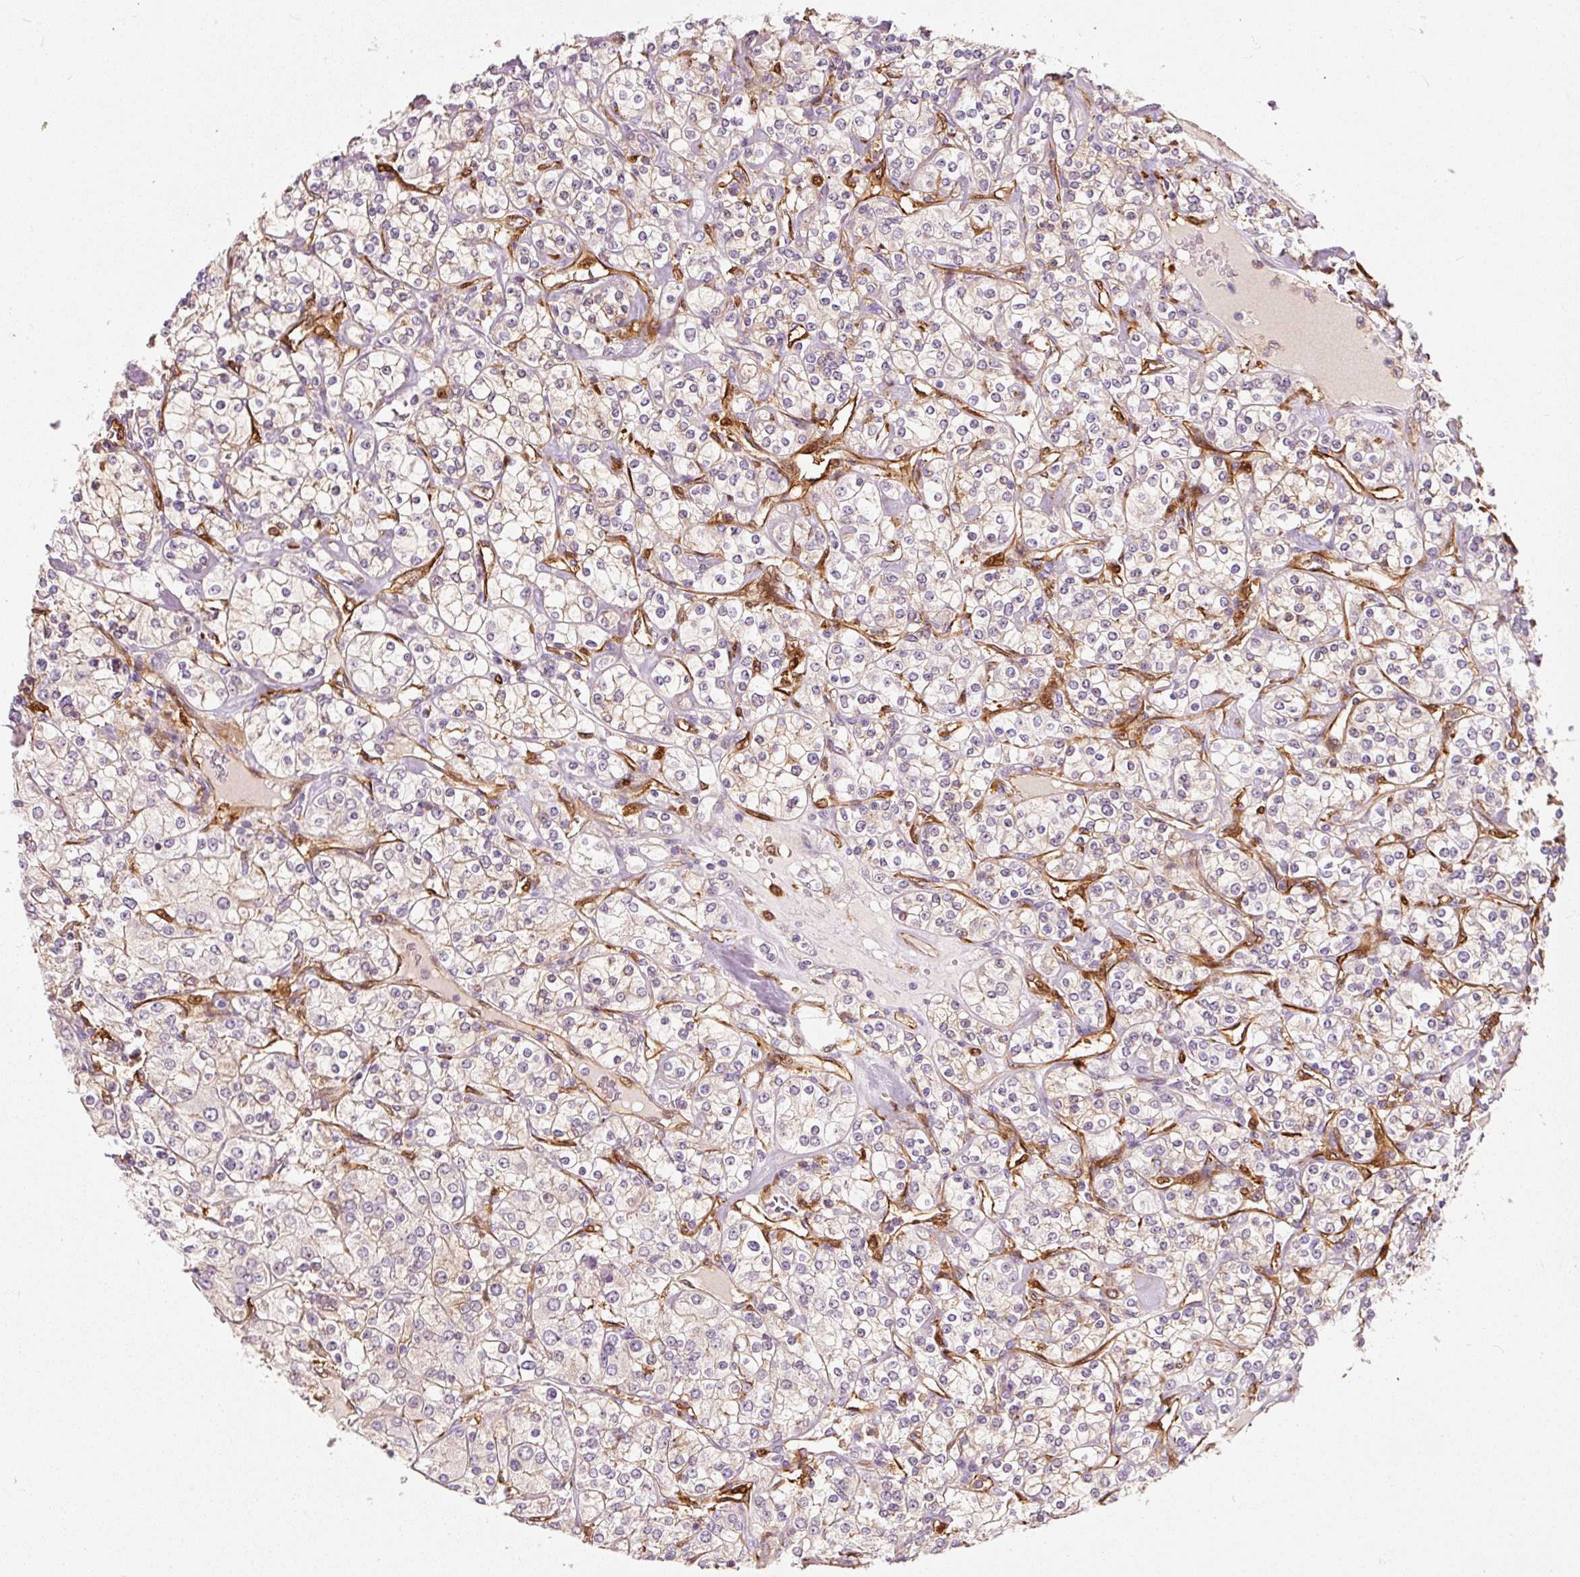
{"staining": {"intensity": "weak", "quantity": "25%-75%", "location": "cytoplasmic/membranous"}, "tissue": "renal cancer", "cell_type": "Tumor cells", "image_type": "cancer", "snomed": [{"axis": "morphology", "description": "Adenocarcinoma, NOS"}, {"axis": "topography", "description": "Kidney"}], "caption": "Immunohistochemical staining of human adenocarcinoma (renal) reveals low levels of weak cytoplasmic/membranous protein expression in about 25%-75% of tumor cells. The staining was performed using DAB (3,3'-diaminobenzidine) to visualize the protein expression in brown, while the nuclei were stained in blue with hematoxylin (Magnification: 20x).", "gene": "IQGAP2", "patient": {"sex": "male", "age": 77}}